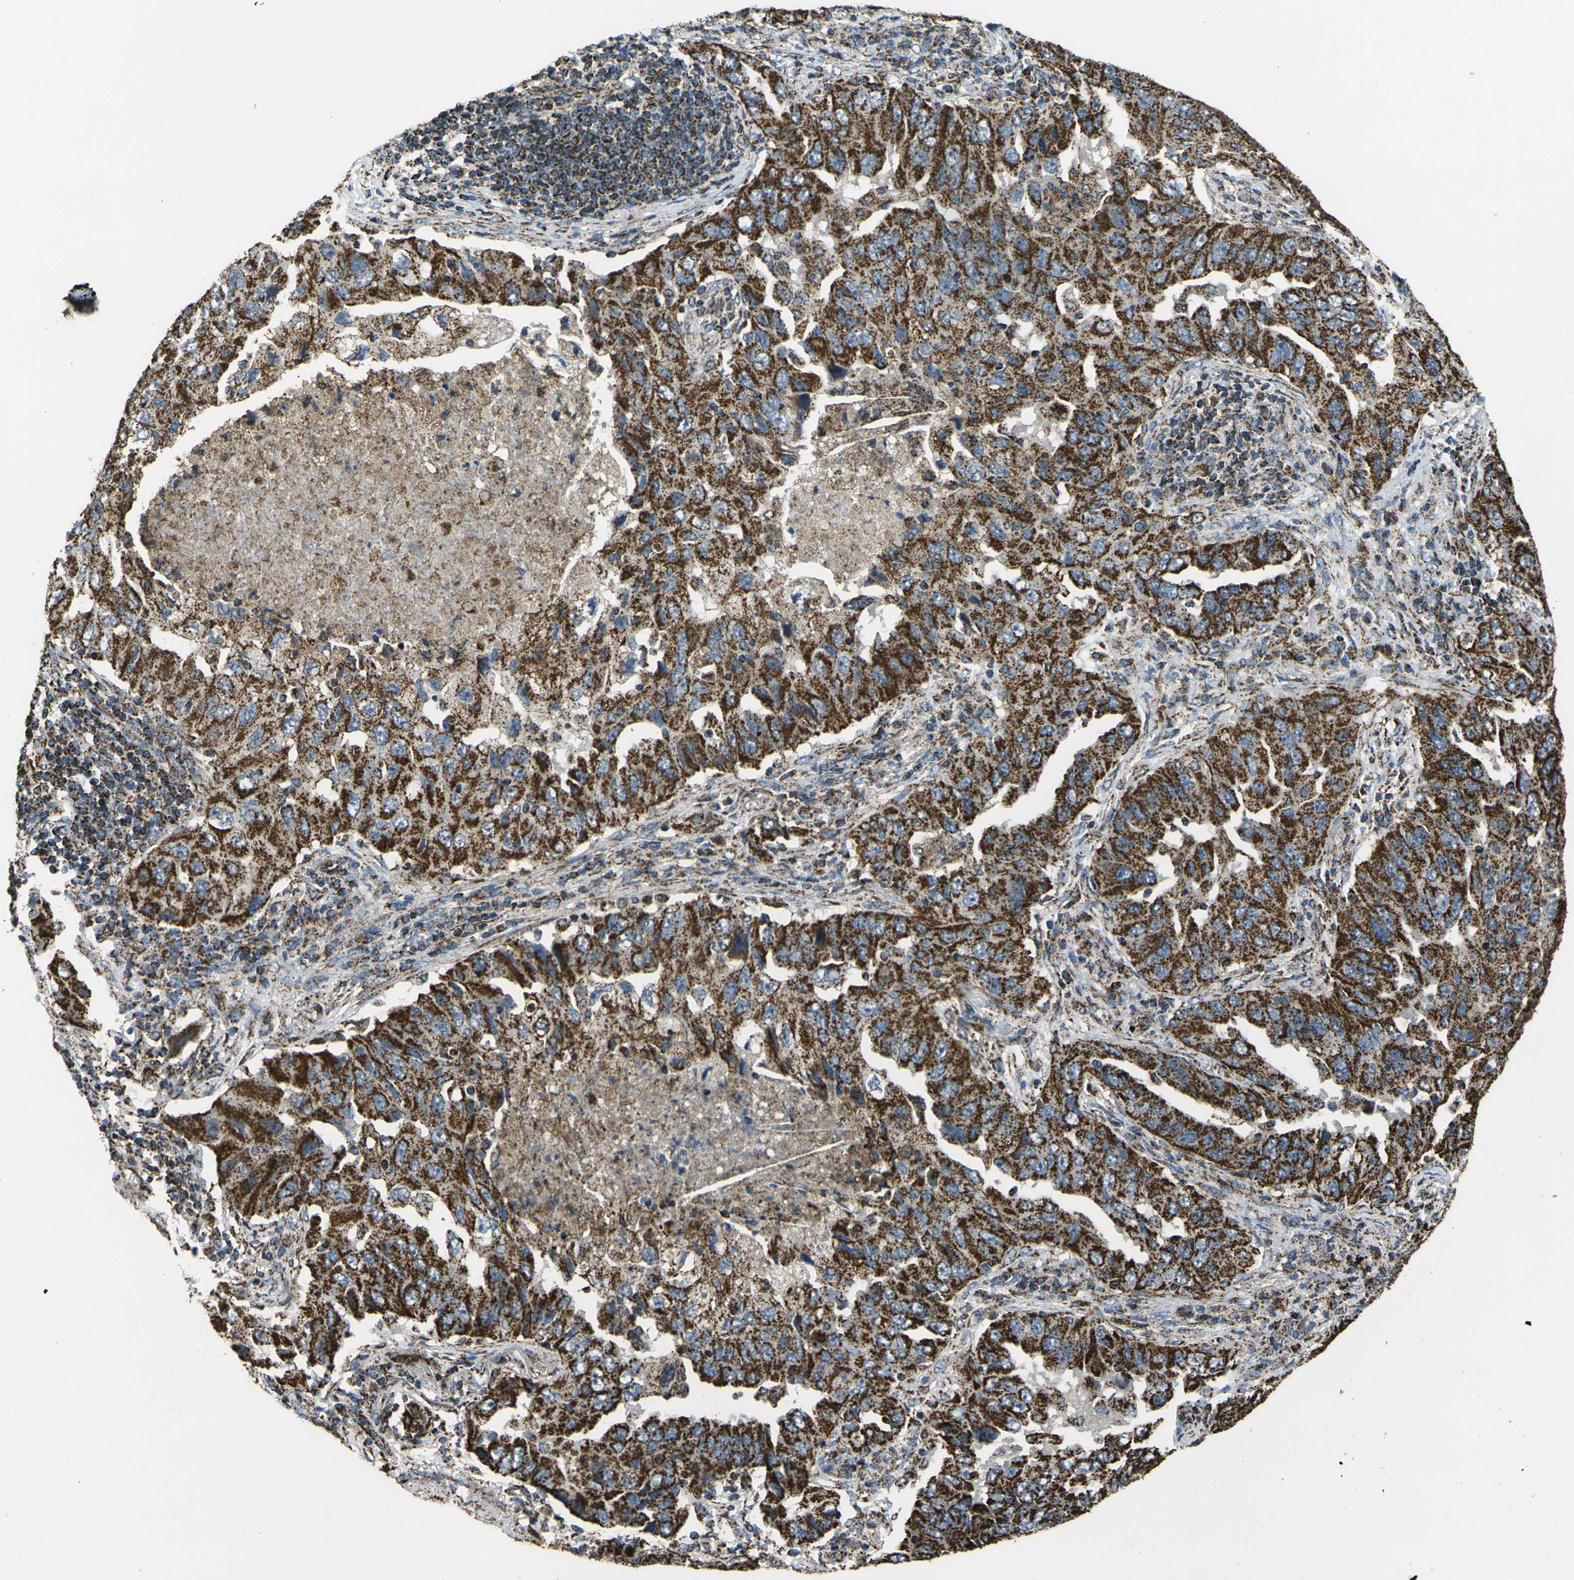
{"staining": {"intensity": "strong", "quantity": ">75%", "location": "cytoplasmic/membranous"}, "tissue": "lung cancer", "cell_type": "Tumor cells", "image_type": "cancer", "snomed": [{"axis": "morphology", "description": "Adenocarcinoma, NOS"}, {"axis": "topography", "description": "Lung"}], "caption": "A high amount of strong cytoplasmic/membranous expression is appreciated in approximately >75% of tumor cells in lung adenocarcinoma tissue.", "gene": "KLHL5", "patient": {"sex": "female", "age": 65}}